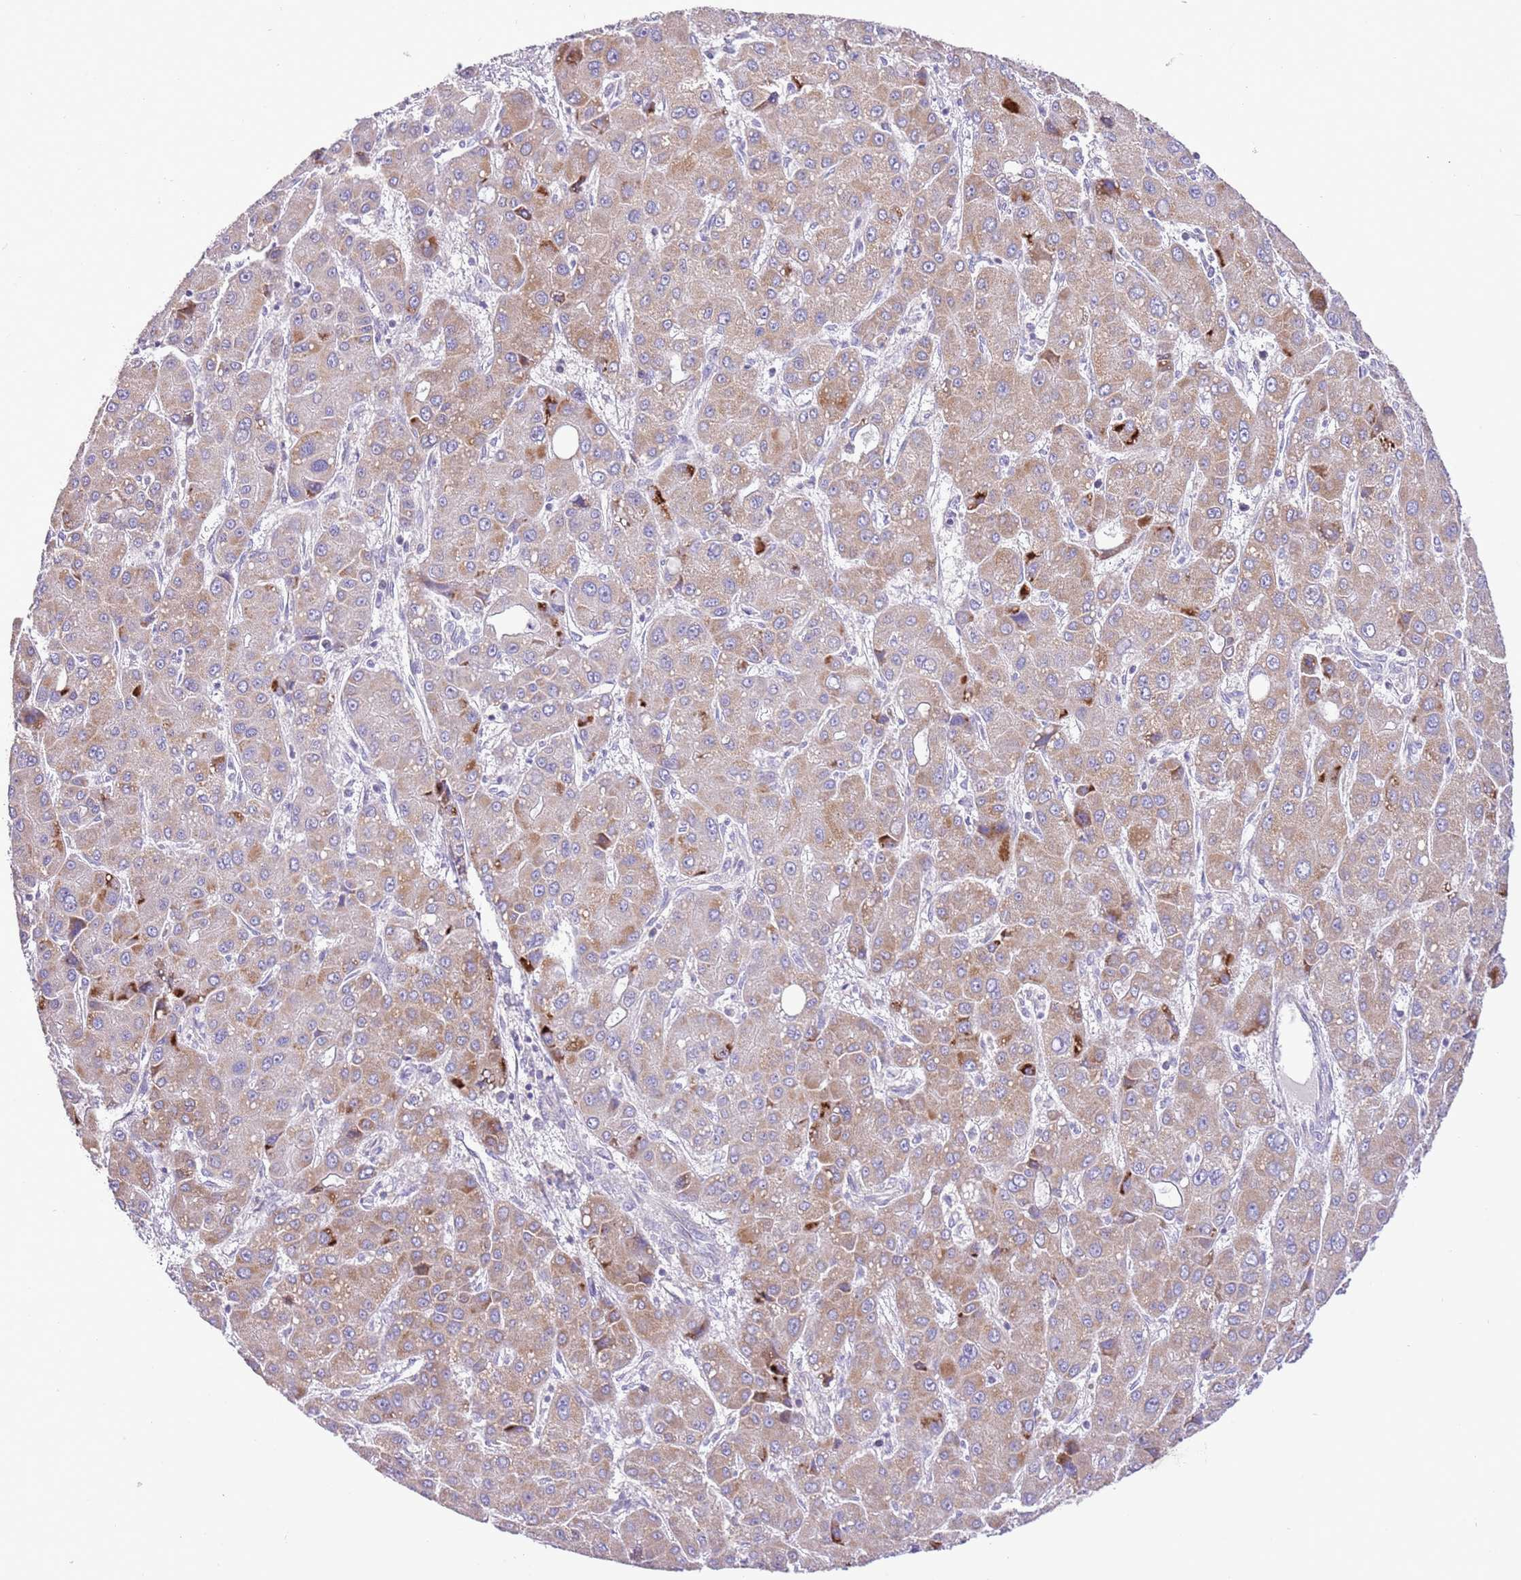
{"staining": {"intensity": "weak", "quantity": ">75%", "location": "cytoplasmic/membranous"}, "tissue": "liver cancer", "cell_type": "Tumor cells", "image_type": "cancer", "snomed": [{"axis": "morphology", "description": "Carcinoma, Hepatocellular, NOS"}, {"axis": "topography", "description": "Liver"}], "caption": "This image exhibits immunohistochemistry (IHC) staining of liver cancer, with low weak cytoplasmic/membranous staining in about >75% of tumor cells.", "gene": "OAZ2", "patient": {"sex": "male", "age": 55}}